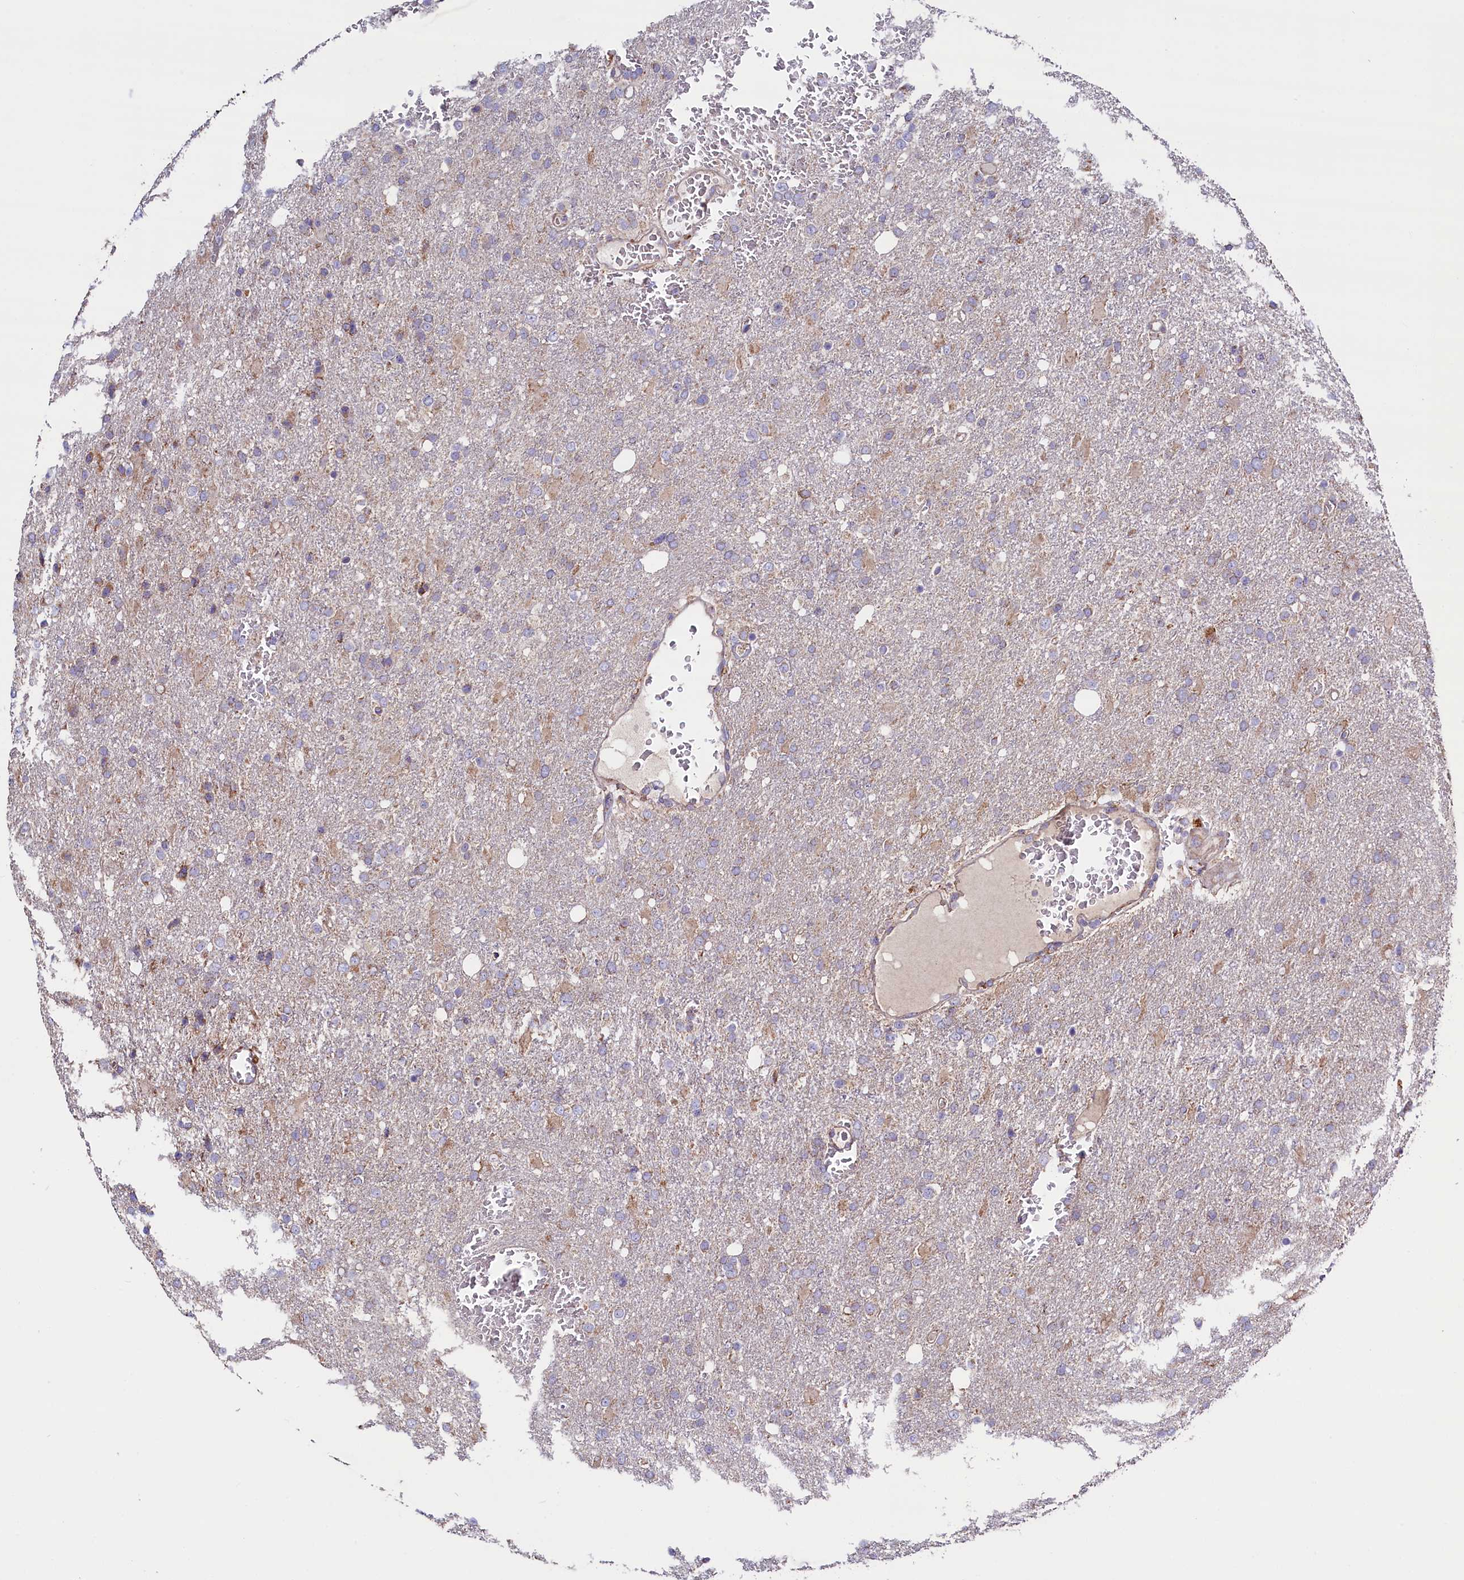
{"staining": {"intensity": "weak", "quantity": "<25%", "location": "cytoplasmic/membranous"}, "tissue": "glioma", "cell_type": "Tumor cells", "image_type": "cancer", "snomed": [{"axis": "morphology", "description": "Glioma, malignant, High grade"}, {"axis": "topography", "description": "Brain"}], "caption": "Photomicrograph shows no significant protein positivity in tumor cells of glioma.", "gene": "ZSWIM1", "patient": {"sex": "female", "age": 74}}